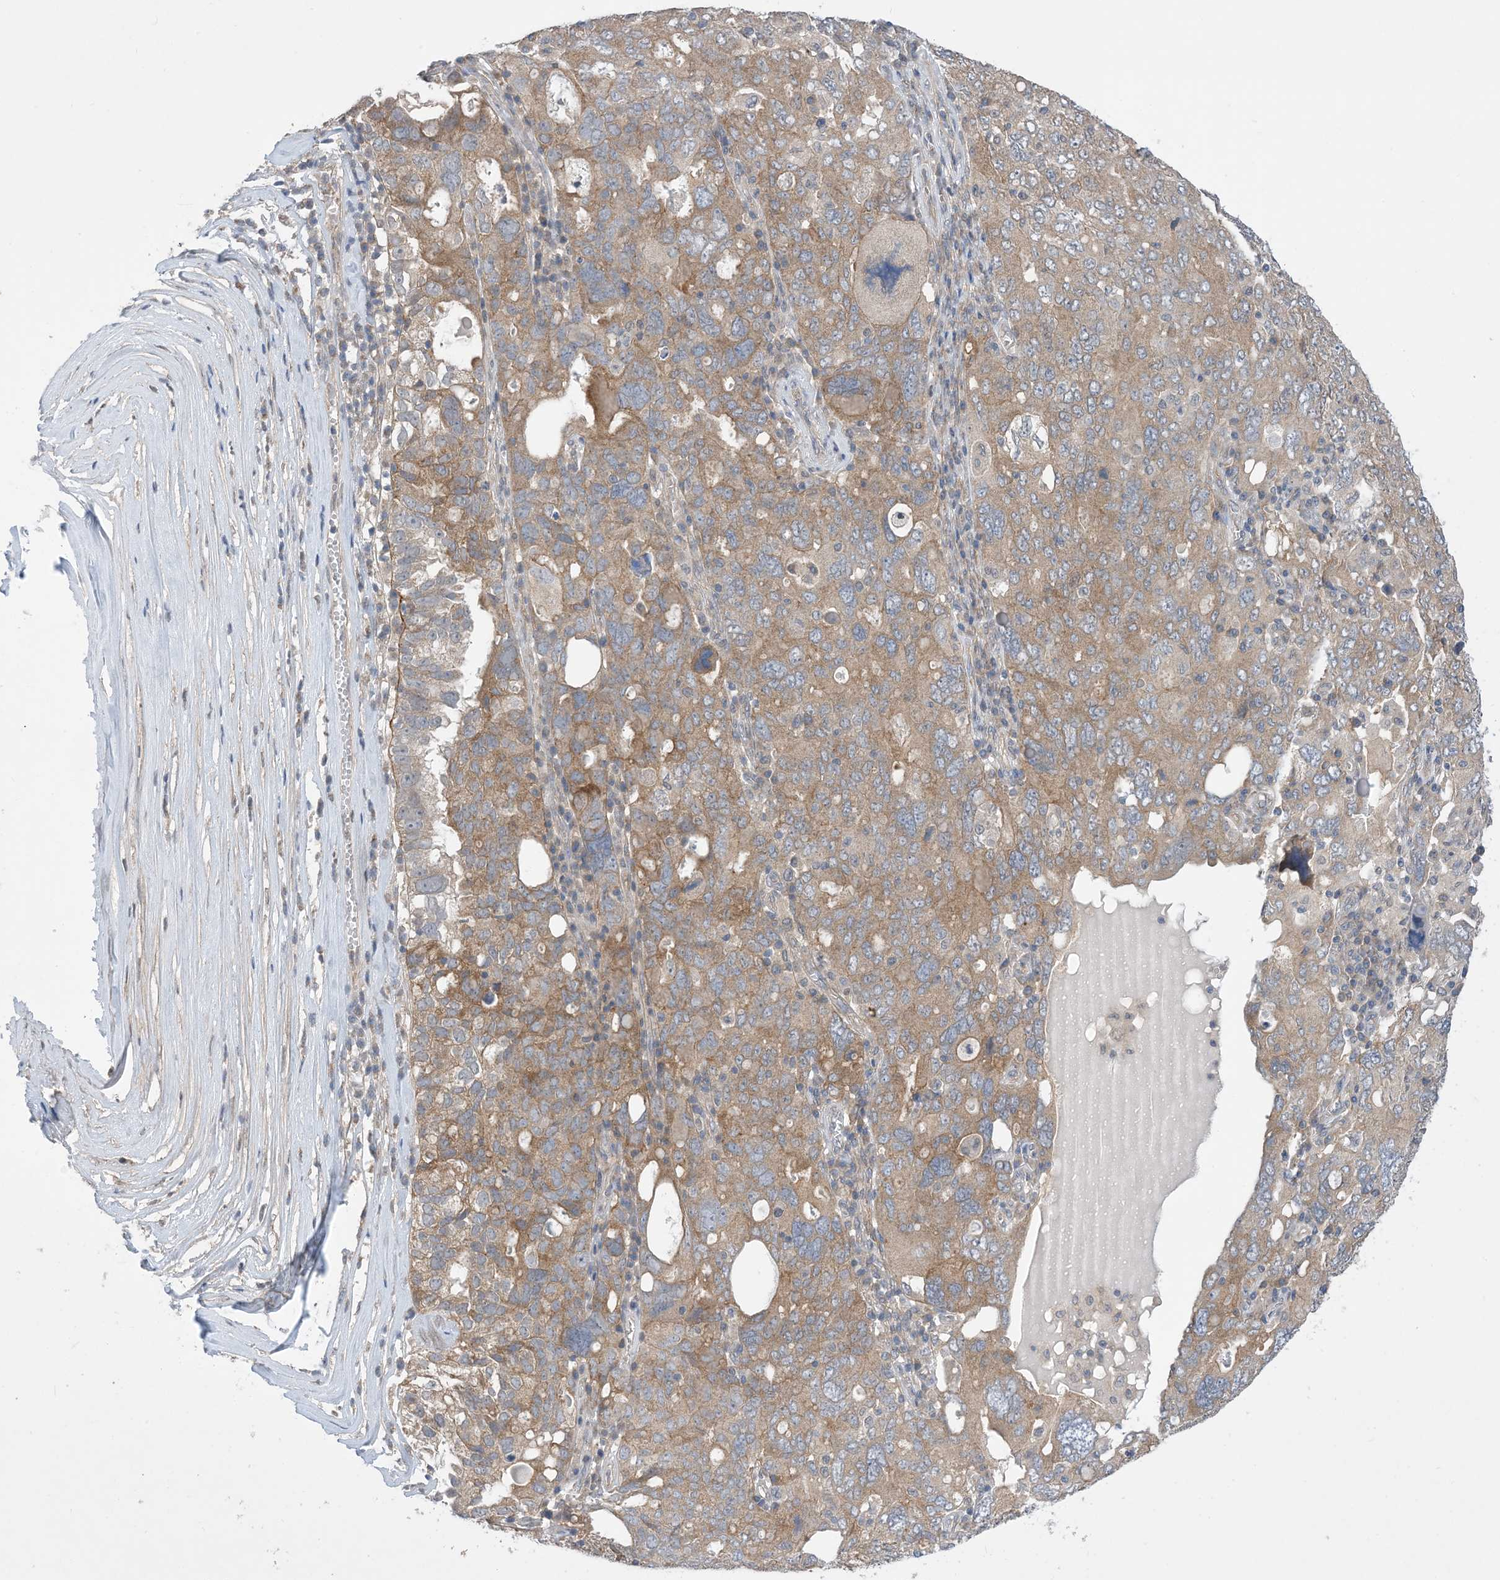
{"staining": {"intensity": "weak", "quantity": ">75%", "location": "cytoplasmic/membranous"}, "tissue": "ovarian cancer", "cell_type": "Tumor cells", "image_type": "cancer", "snomed": [{"axis": "morphology", "description": "Carcinoma, endometroid"}, {"axis": "topography", "description": "Ovary"}], "caption": "Immunohistochemistry (IHC) (DAB (3,3'-diaminobenzidine)) staining of endometroid carcinoma (ovarian) shows weak cytoplasmic/membranous protein positivity in about >75% of tumor cells.", "gene": "EHBP1", "patient": {"sex": "female", "age": 62}}